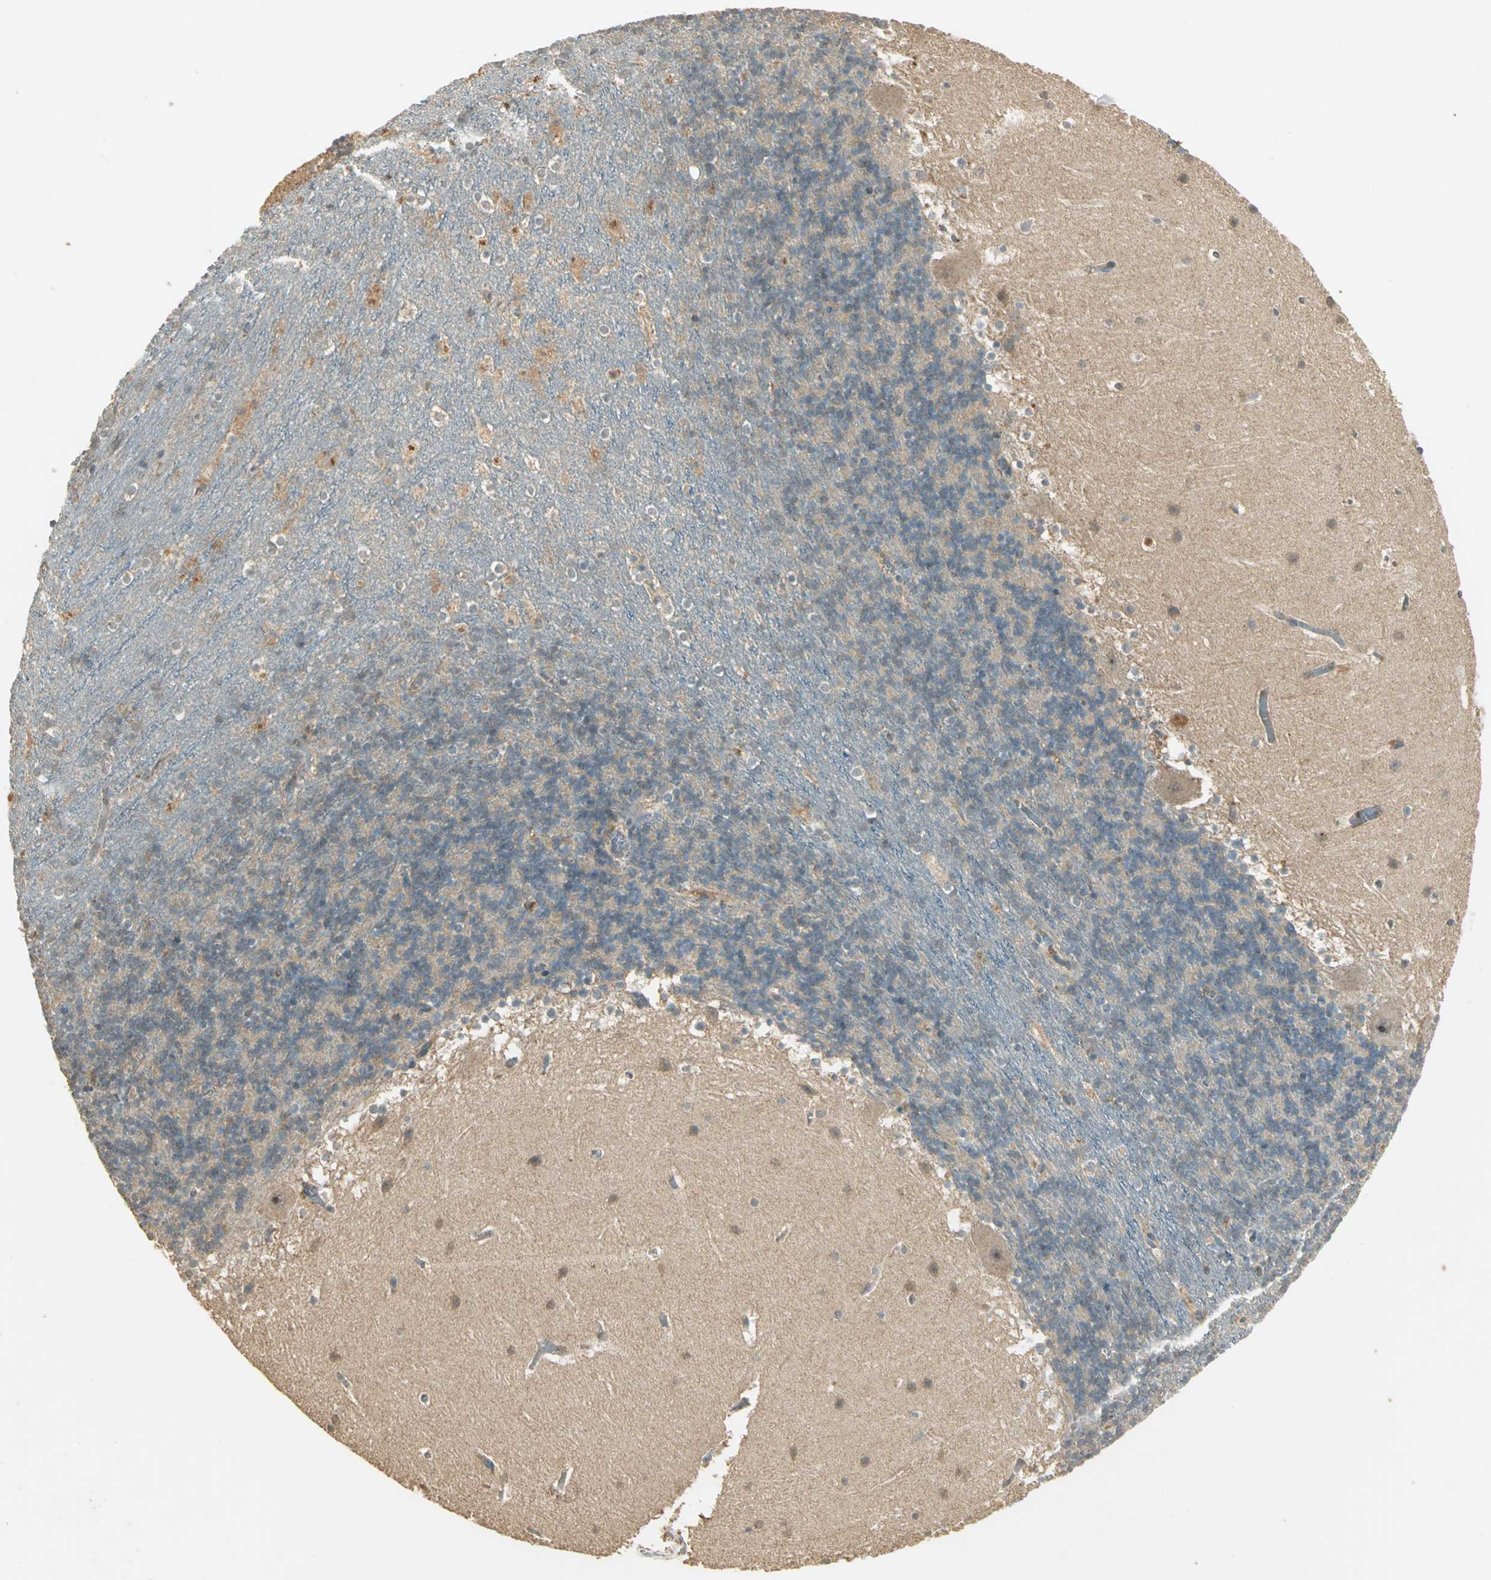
{"staining": {"intensity": "negative", "quantity": "none", "location": "none"}, "tissue": "cerebellum", "cell_type": "Cells in granular layer", "image_type": "normal", "snomed": [{"axis": "morphology", "description": "Normal tissue, NOS"}, {"axis": "topography", "description": "Cerebellum"}], "caption": "DAB (3,3'-diaminobenzidine) immunohistochemical staining of unremarkable cerebellum displays no significant positivity in cells in granular layer.", "gene": "KEAP1", "patient": {"sex": "male", "age": 45}}